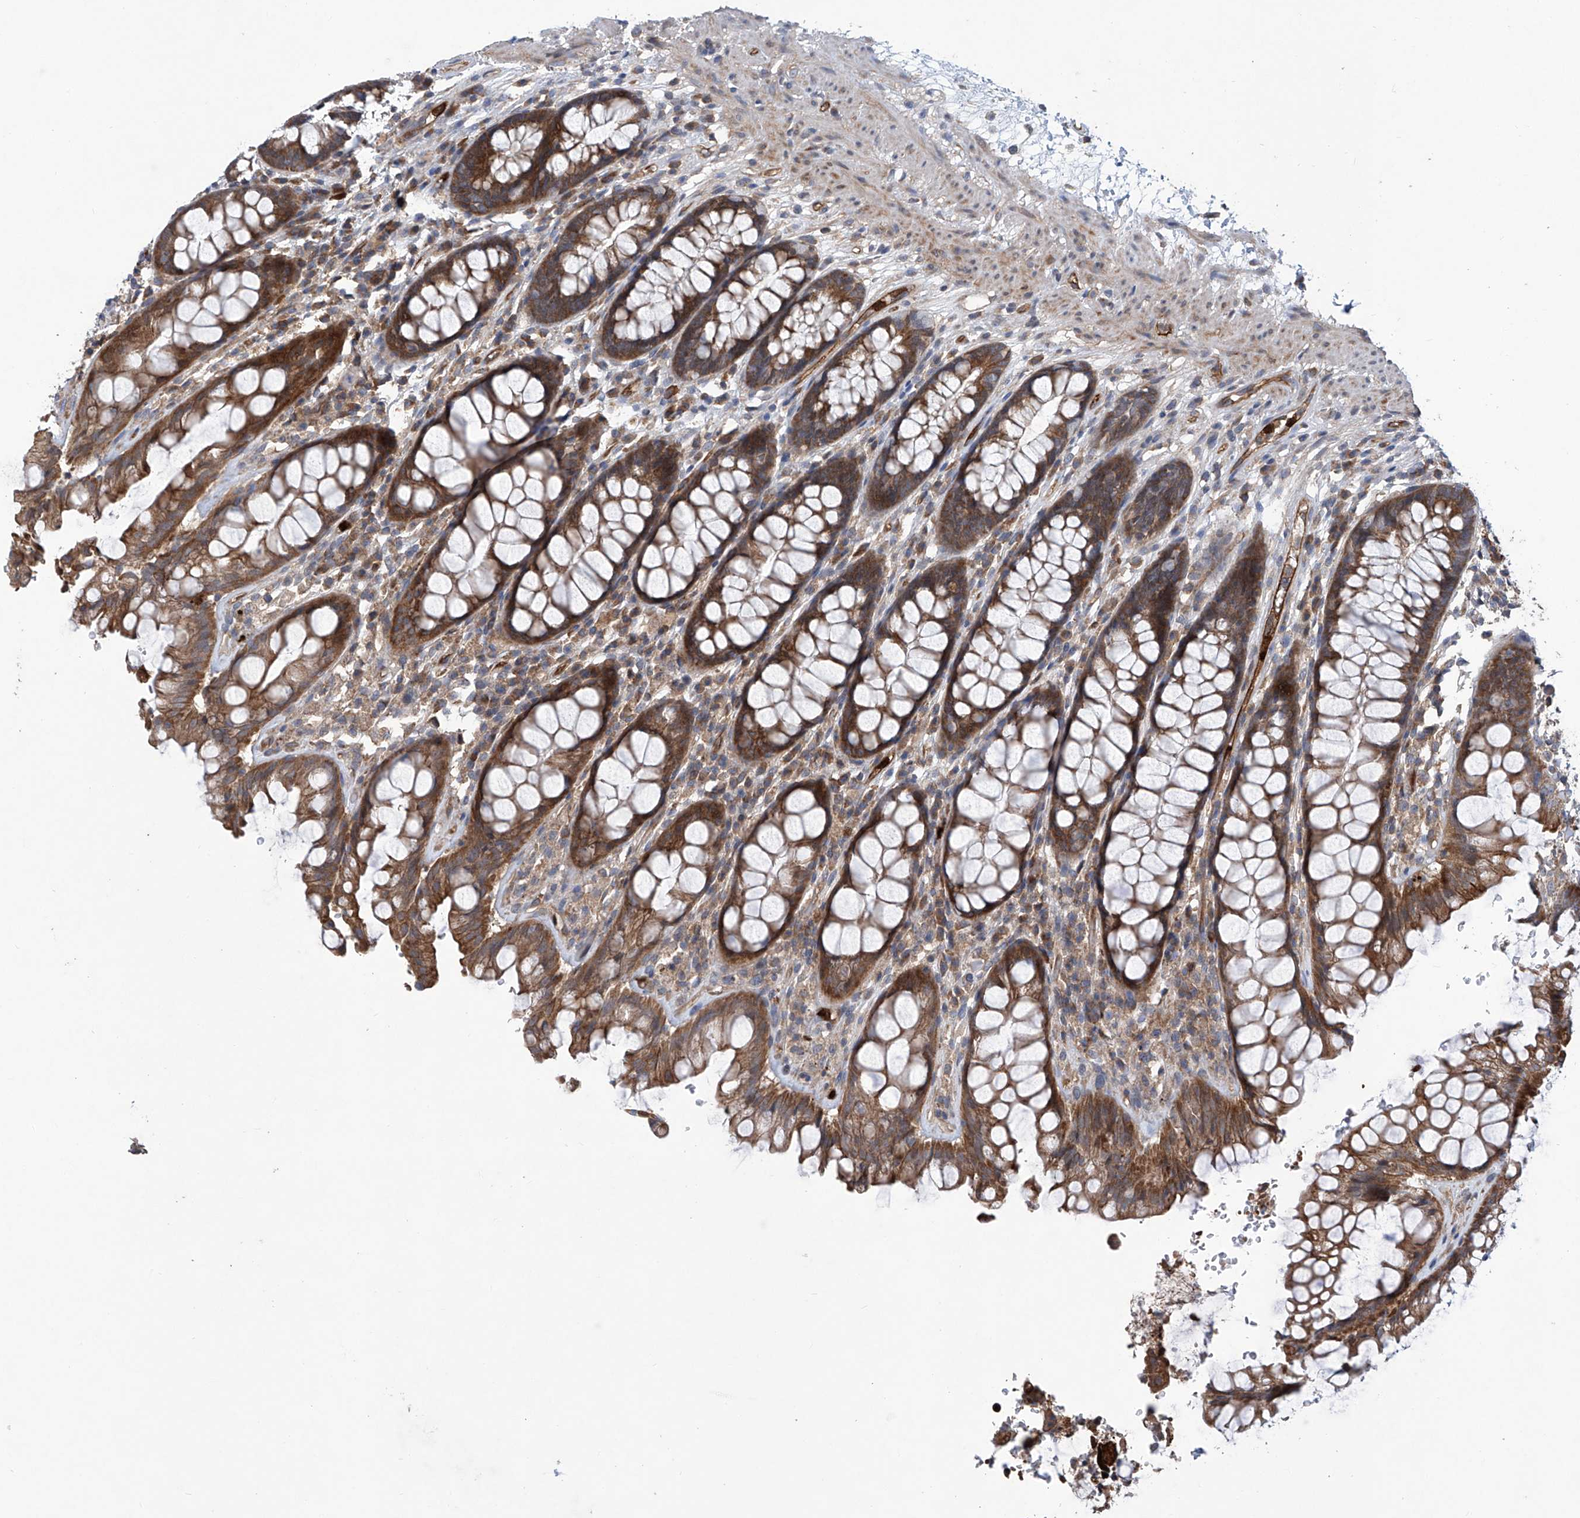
{"staining": {"intensity": "moderate", "quantity": ">75%", "location": "cytoplasmic/membranous"}, "tissue": "rectum", "cell_type": "Glandular cells", "image_type": "normal", "snomed": [{"axis": "morphology", "description": "Normal tissue, NOS"}, {"axis": "topography", "description": "Rectum"}], "caption": "Protein expression analysis of benign rectum reveals moderate cytoplasmic/membranous positivity in about >75% of glandular cells. The protein of interest is stained brown, and the nuclei are stained in blue (DAB (3,3'-diaminobenzidine) IHC with brightfield microscopy, high magnification).", "gene": "EIF2D", "patient": {"sex": "male", "age": 64}}